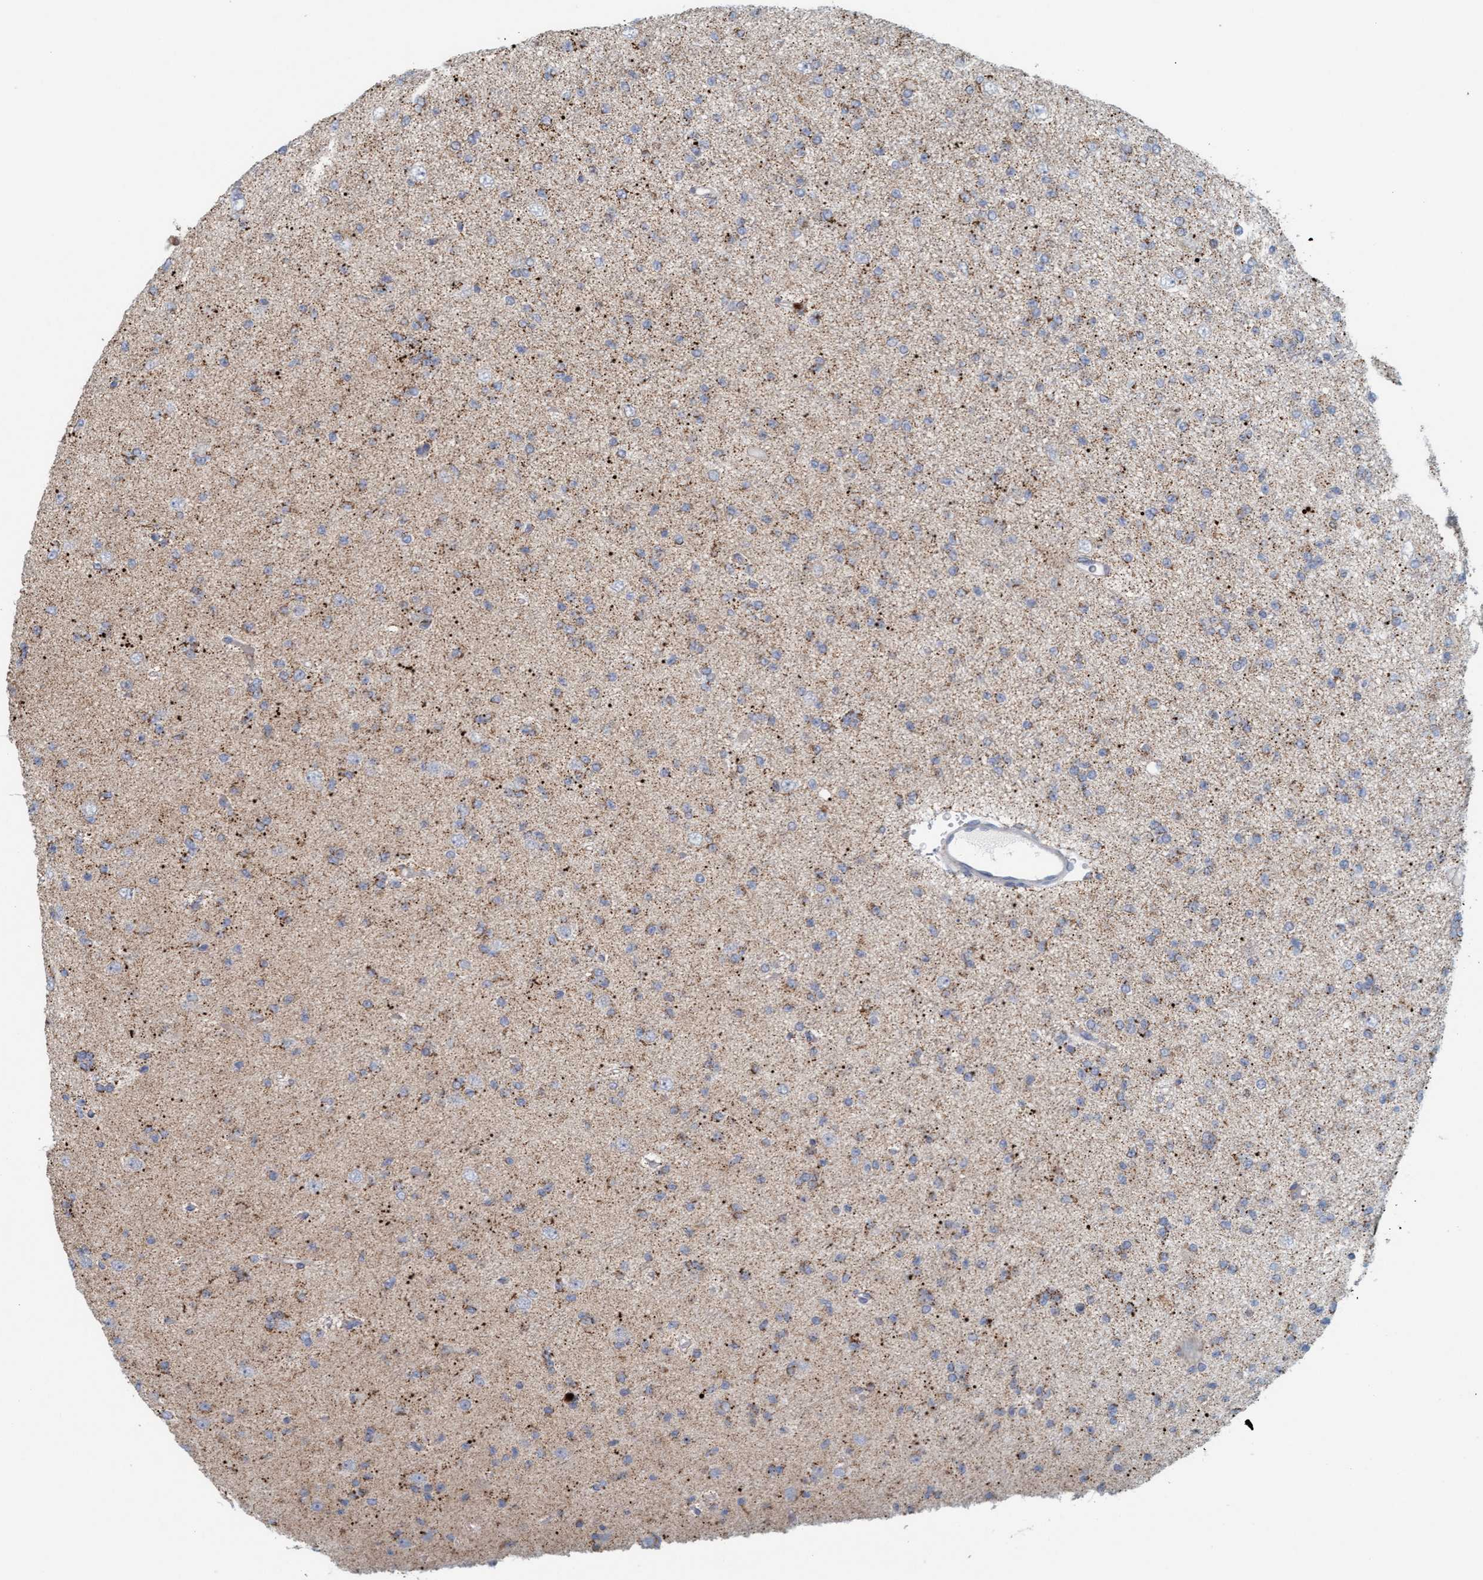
{"staining": {"intensity": "weak", "quantity": "25%-75%", "location": "cytoplasmic/membranous"}, "tissue": "glioma", "cell_type": "Tumor cells", "image_type": "cancer", "snomed": [{"axis": "morphology", "description": "Glioma, malignant, Low grade"}, {"axis": "topography", "description": "Brain"}], "caption": "A high-resolution histopathology image shows immunohistochemistry (IHC) staining of glioma, which exhibits weak cytoplasmic/membranous positivity in about 25%-75% of tumor cells.", "gene": "B9D1", "patient": {"sex": "female", "age": 22}}